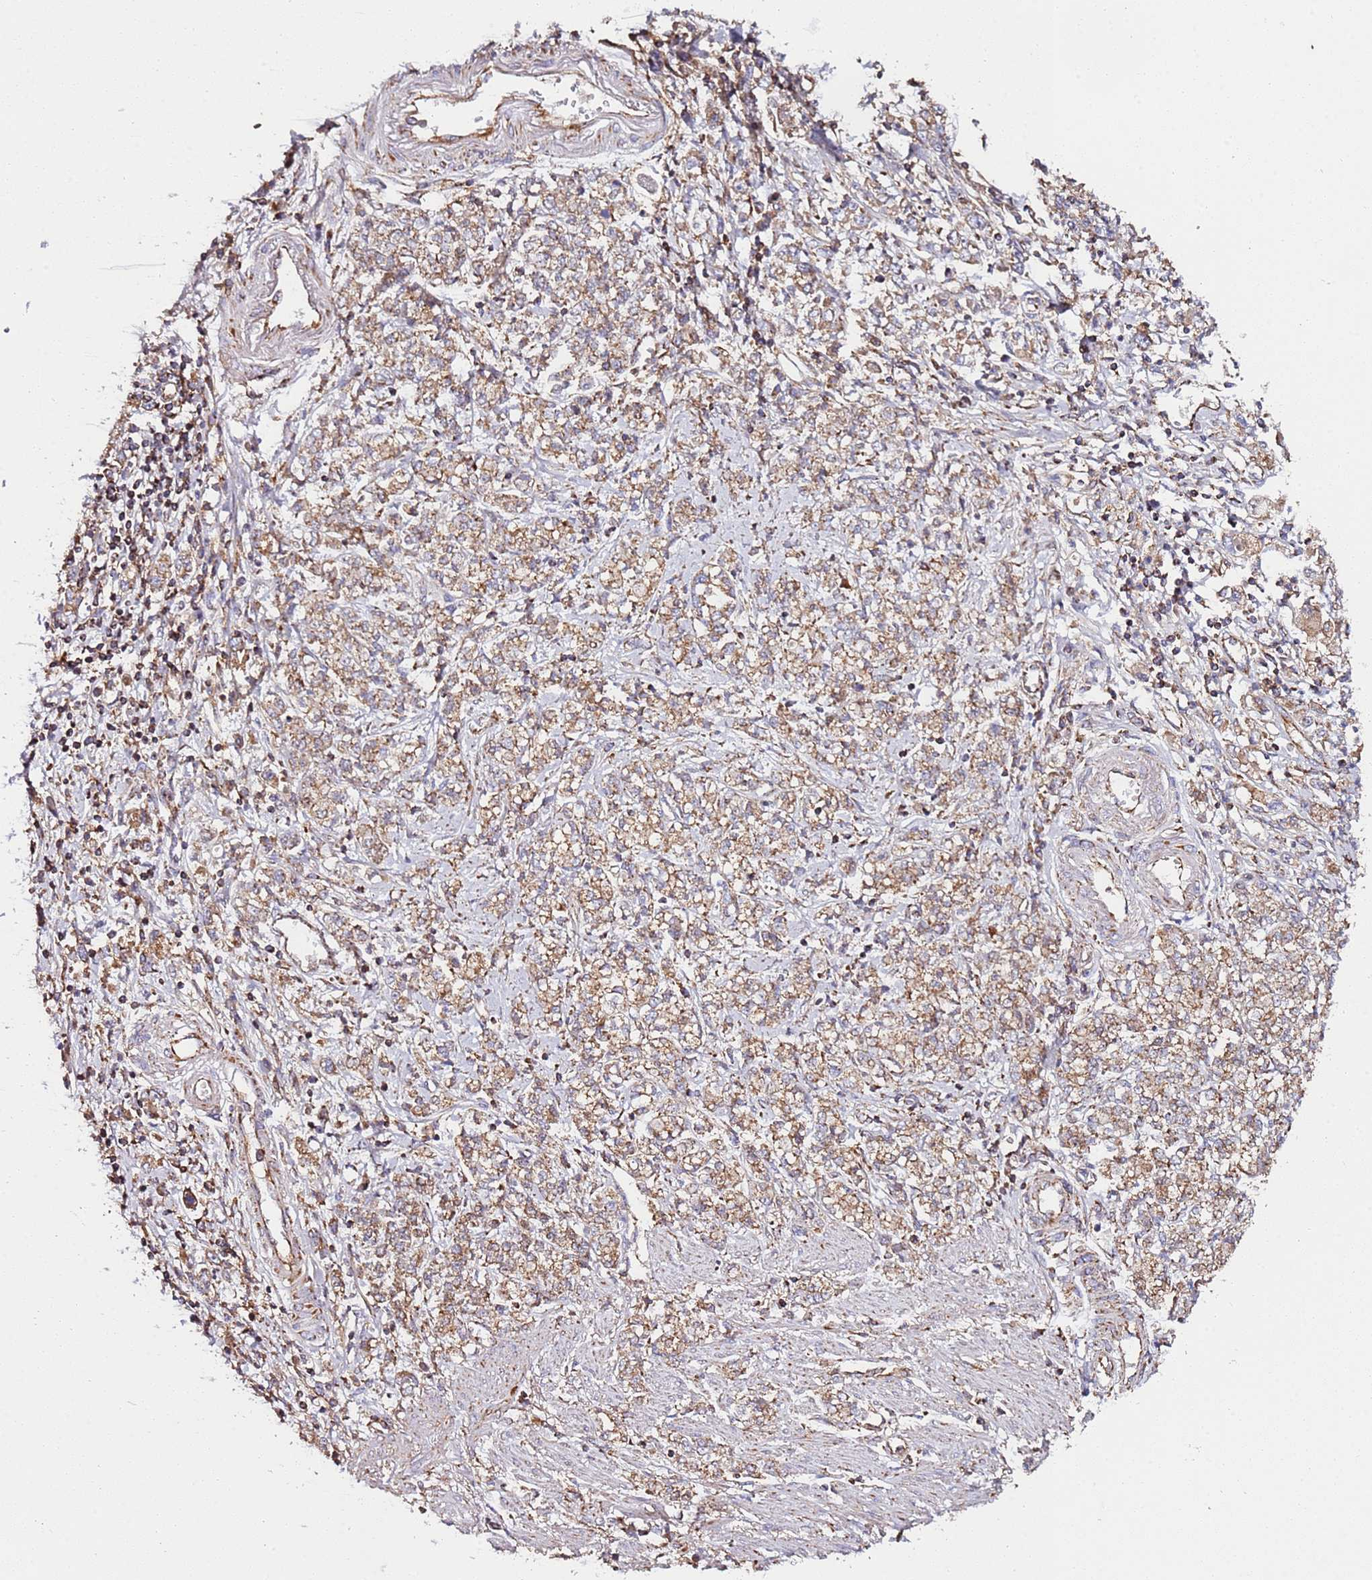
{"staining": {"intensity": "moderate", "quantity": ">75%", "location": "cytoplasmic/membranous"}, "tissue": "stomach cancer", "cell_type": "Tumor cells", "image_type": "cancer", "snomed": [{"axis": "morphology", "description": "Adenocarcinoma, NOS"}, {"axis": "topography", "description": "Stomach"}], "caption": "Approximately >75% of tumor cells in stomach cancer display moderate cytoplasmic/membranous protein expression as visualized by brown immunohistochemical staining.", "gene": "RMND5A", "patient": {"sex": "female", "age": 76}}